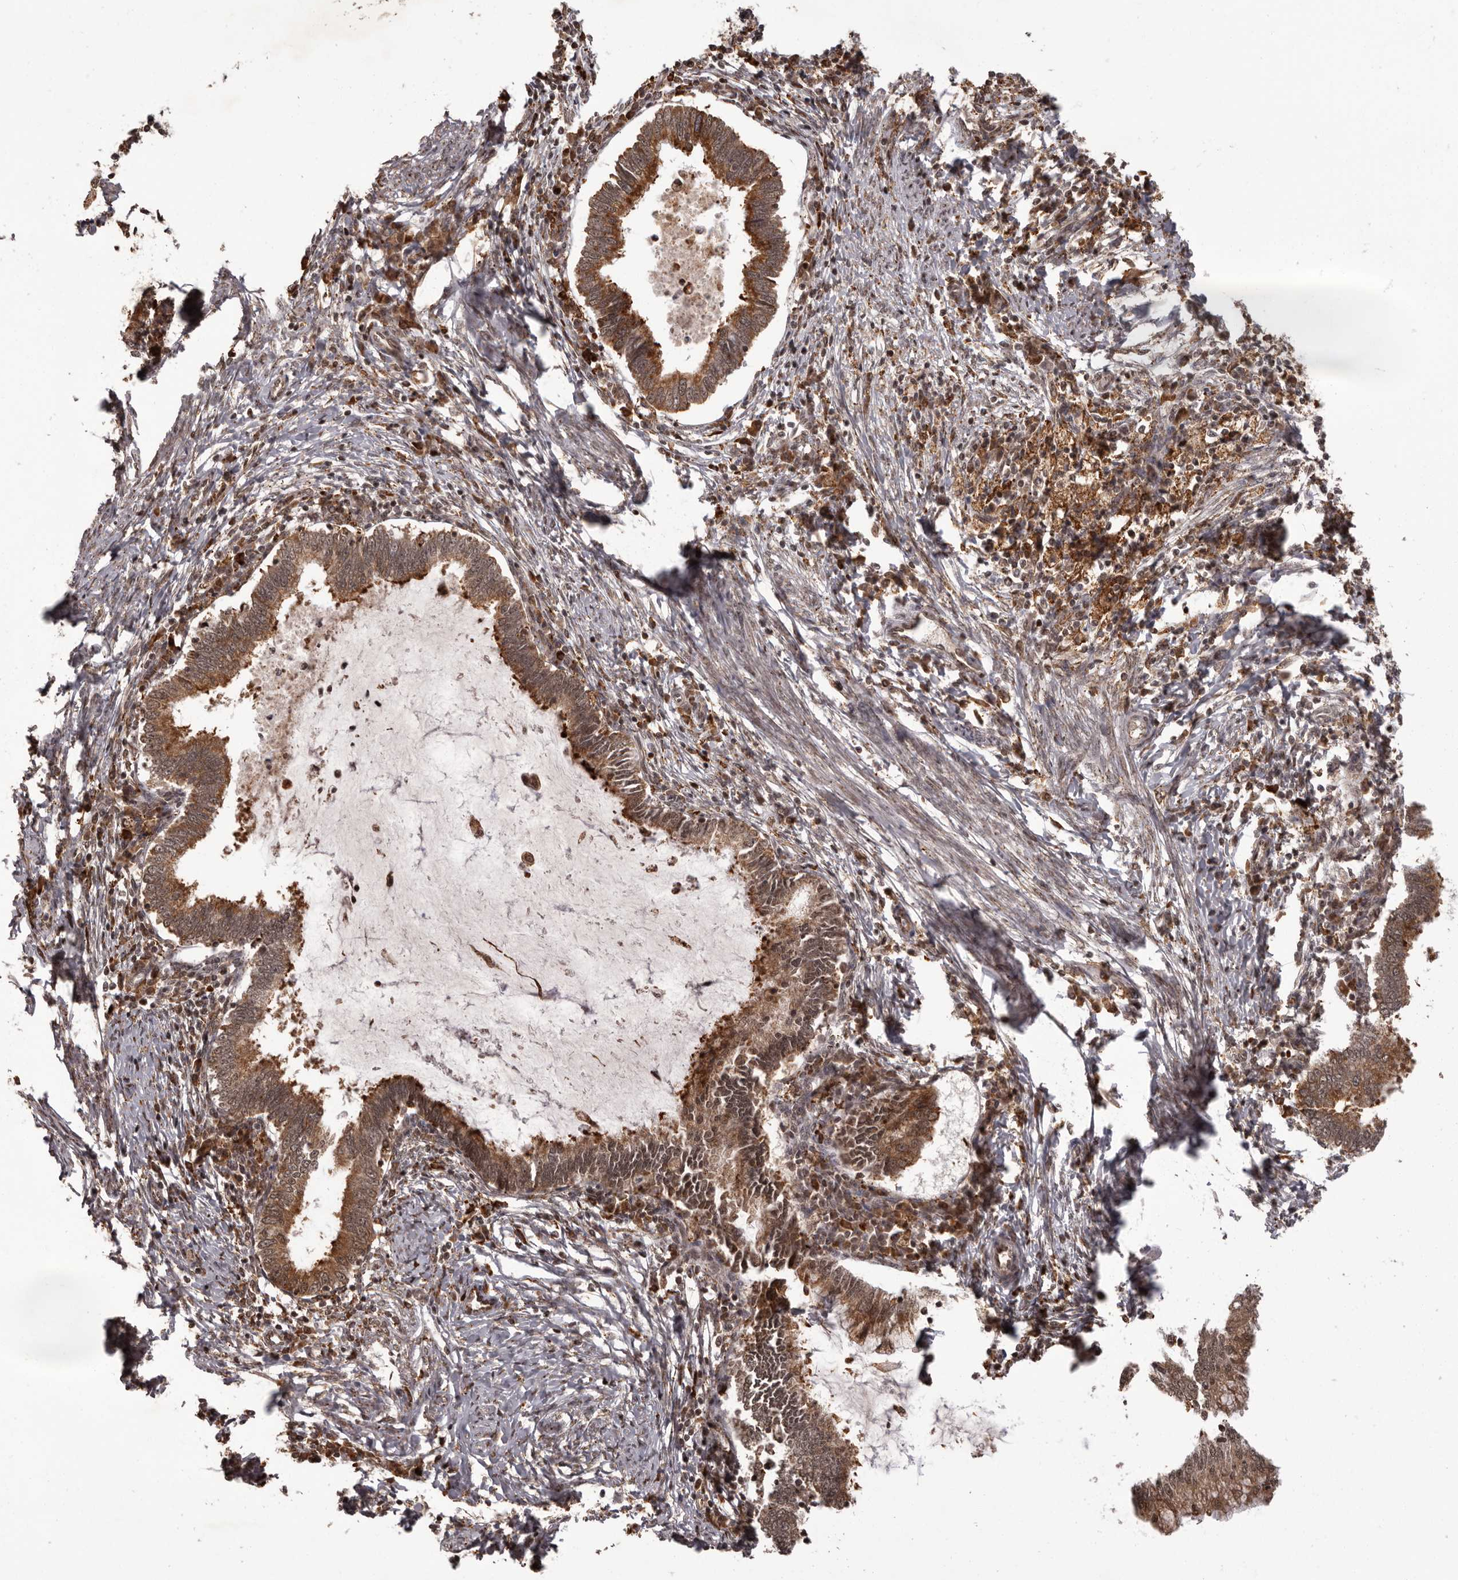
{"staining": {"intensity": "moderate", "quantity": ">75%", "location": "cytoplasmic/membranous,nuclear"}, "tissue": "cervical cancer", "cell_type": "Tumor cells", "image_type": "cancer", "snomed": [{"axis": "morphology", "description": "Adenocarcinoma, NOS"}, {"axis": "topography", "description": "Cervix"}], "caption": "Cervical adenocarcinoma stained with a brown dye exhibits moderate cytoplasmic/membranous and nuclear positive expression in about >75% of tumor cells.", "gene": "IL32", "patient": {"sex": "female", "age": 36}}